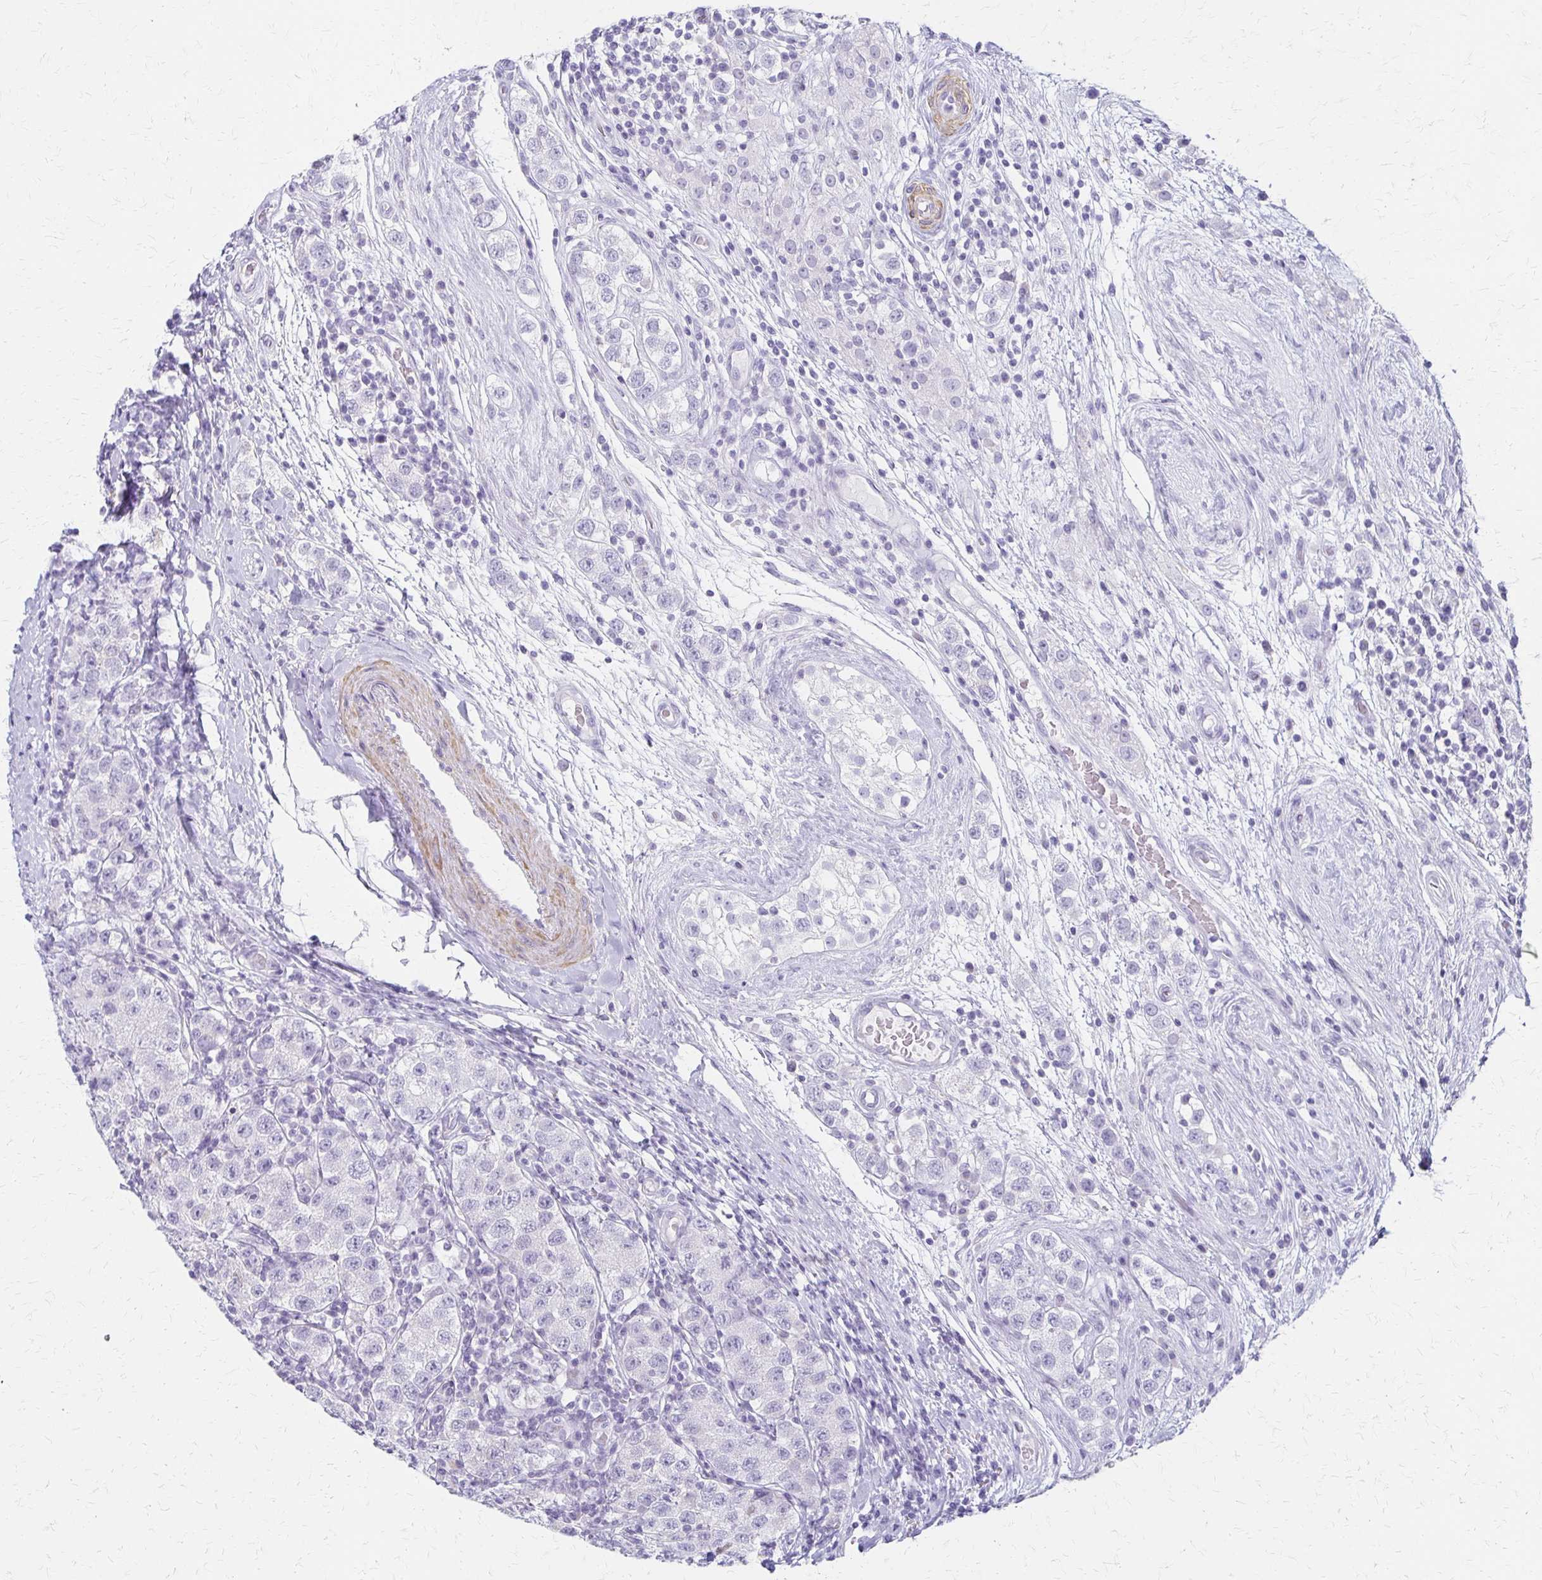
{"staining": {"intensity": "negative", "quantity": "none", "location": "none"}, "tissue": "testis cancer", "cell_type": "Tumor cells", "image_type": "cancer", "snomed": [{"axis": "morphology", "description": "Seminoma, NOS"}, {"axis": "topography", "description": "Testis"}], "caption": "Tumor cells are negative for brown protein staining in seminoma (testis).", "gene": "IVL", "patient": {"sex": "male", "age": 34}}